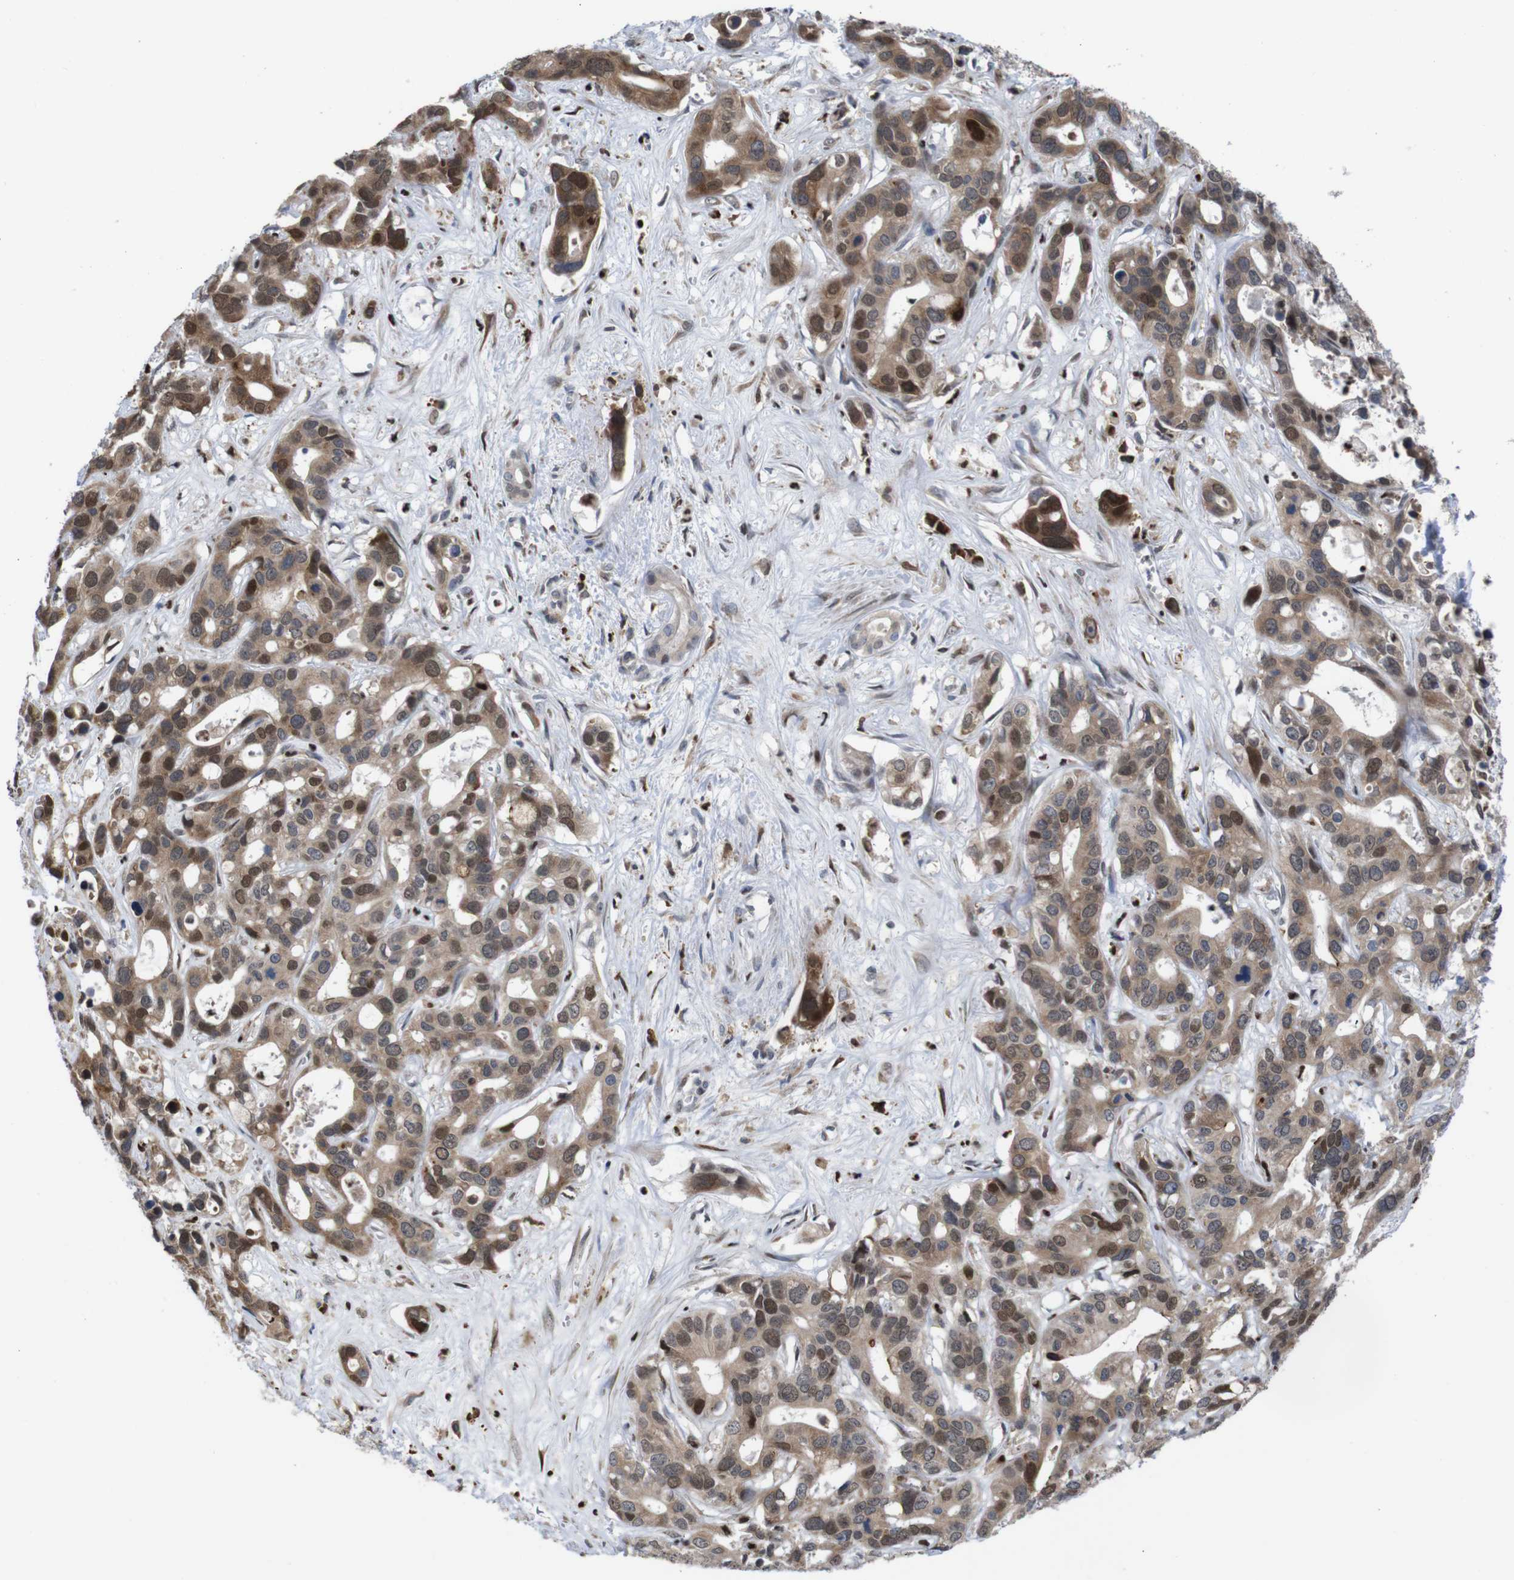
{"staining": {"intensity": "moderate", "quantity": ">75%", "location": "cytoplasmic/membranous,nuclear"}, "tissue": "liver cancer", "cell_type": "Tumor cells", "image_type": "cancer", "snomed": [{"axis": "morphology", "description": "Cholangiocarcinoma"}, {"axis": "topography", "description": "Liver"}], "caption": "Immunohistochemistry micrograph of human liver cancer stained for a protein (brown), which reveals medium levels of moderate cytoplasmic/membranous and nuclear positivity in about >75% of tumor cells.", "gene": "PTPN1", "patient": {"sex": "female", "age": 65}}